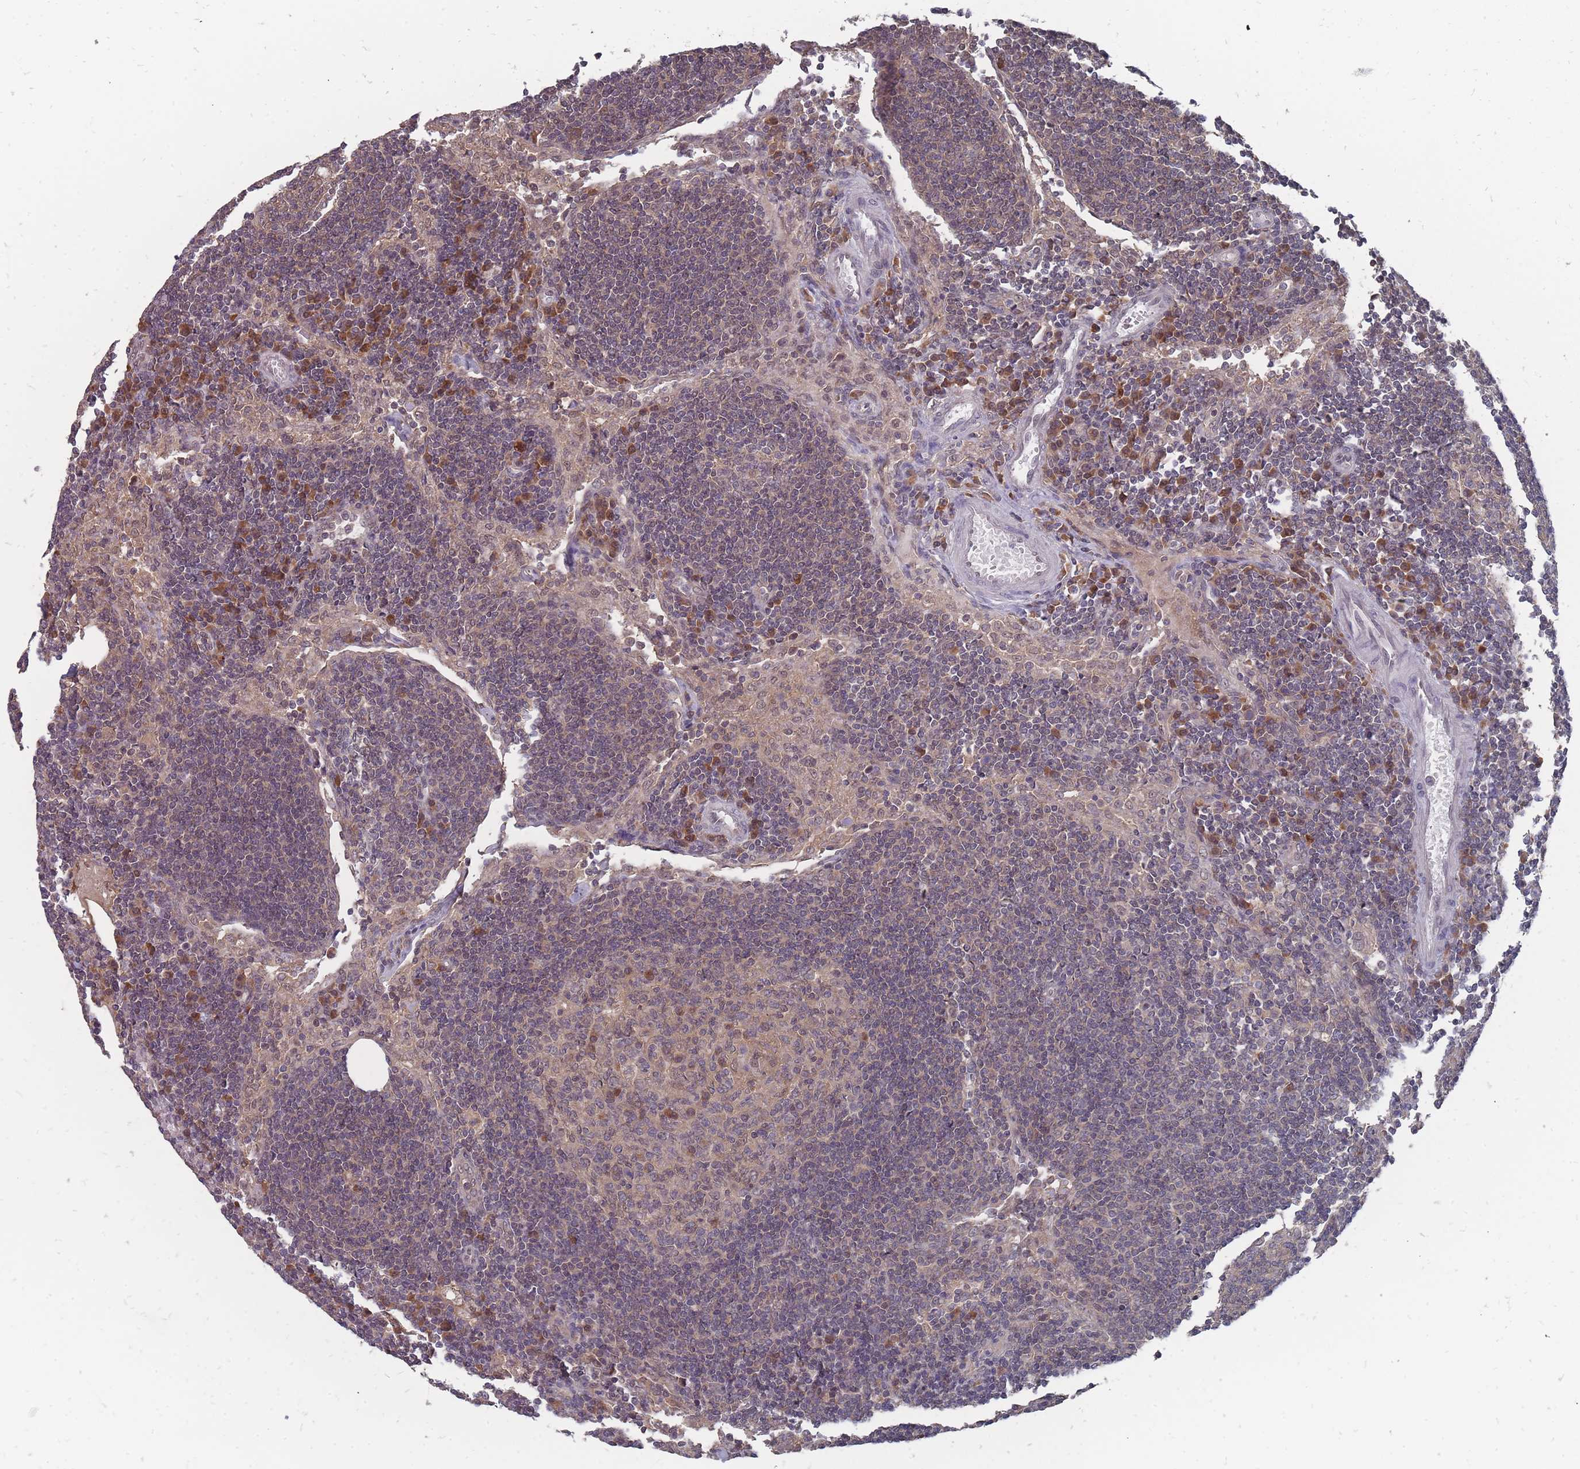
{"staining": {"intensity": "moderate", "quantity": "<25%", "location": "cytoplasmic/membranous,nuclear"}, "tissue": "lymph node", "cell_type": "Germinal center cells", "image_type": "normal", "snomed": [{"axis": "morphology", "description": "Normal tissue, NOS"}, {"axis": "topography", "description": "Lymph node"}], "caption": "Germinal center cells display low levels of moderate cytoplasmic/membranous,nuclear positivity in approximately <25% of cells in normal human lymph node. (Brightfield microscopy of DAB IHC at high magnification).", "gene": "NKD1", "patient": {"sex": "female", "age": 73}}